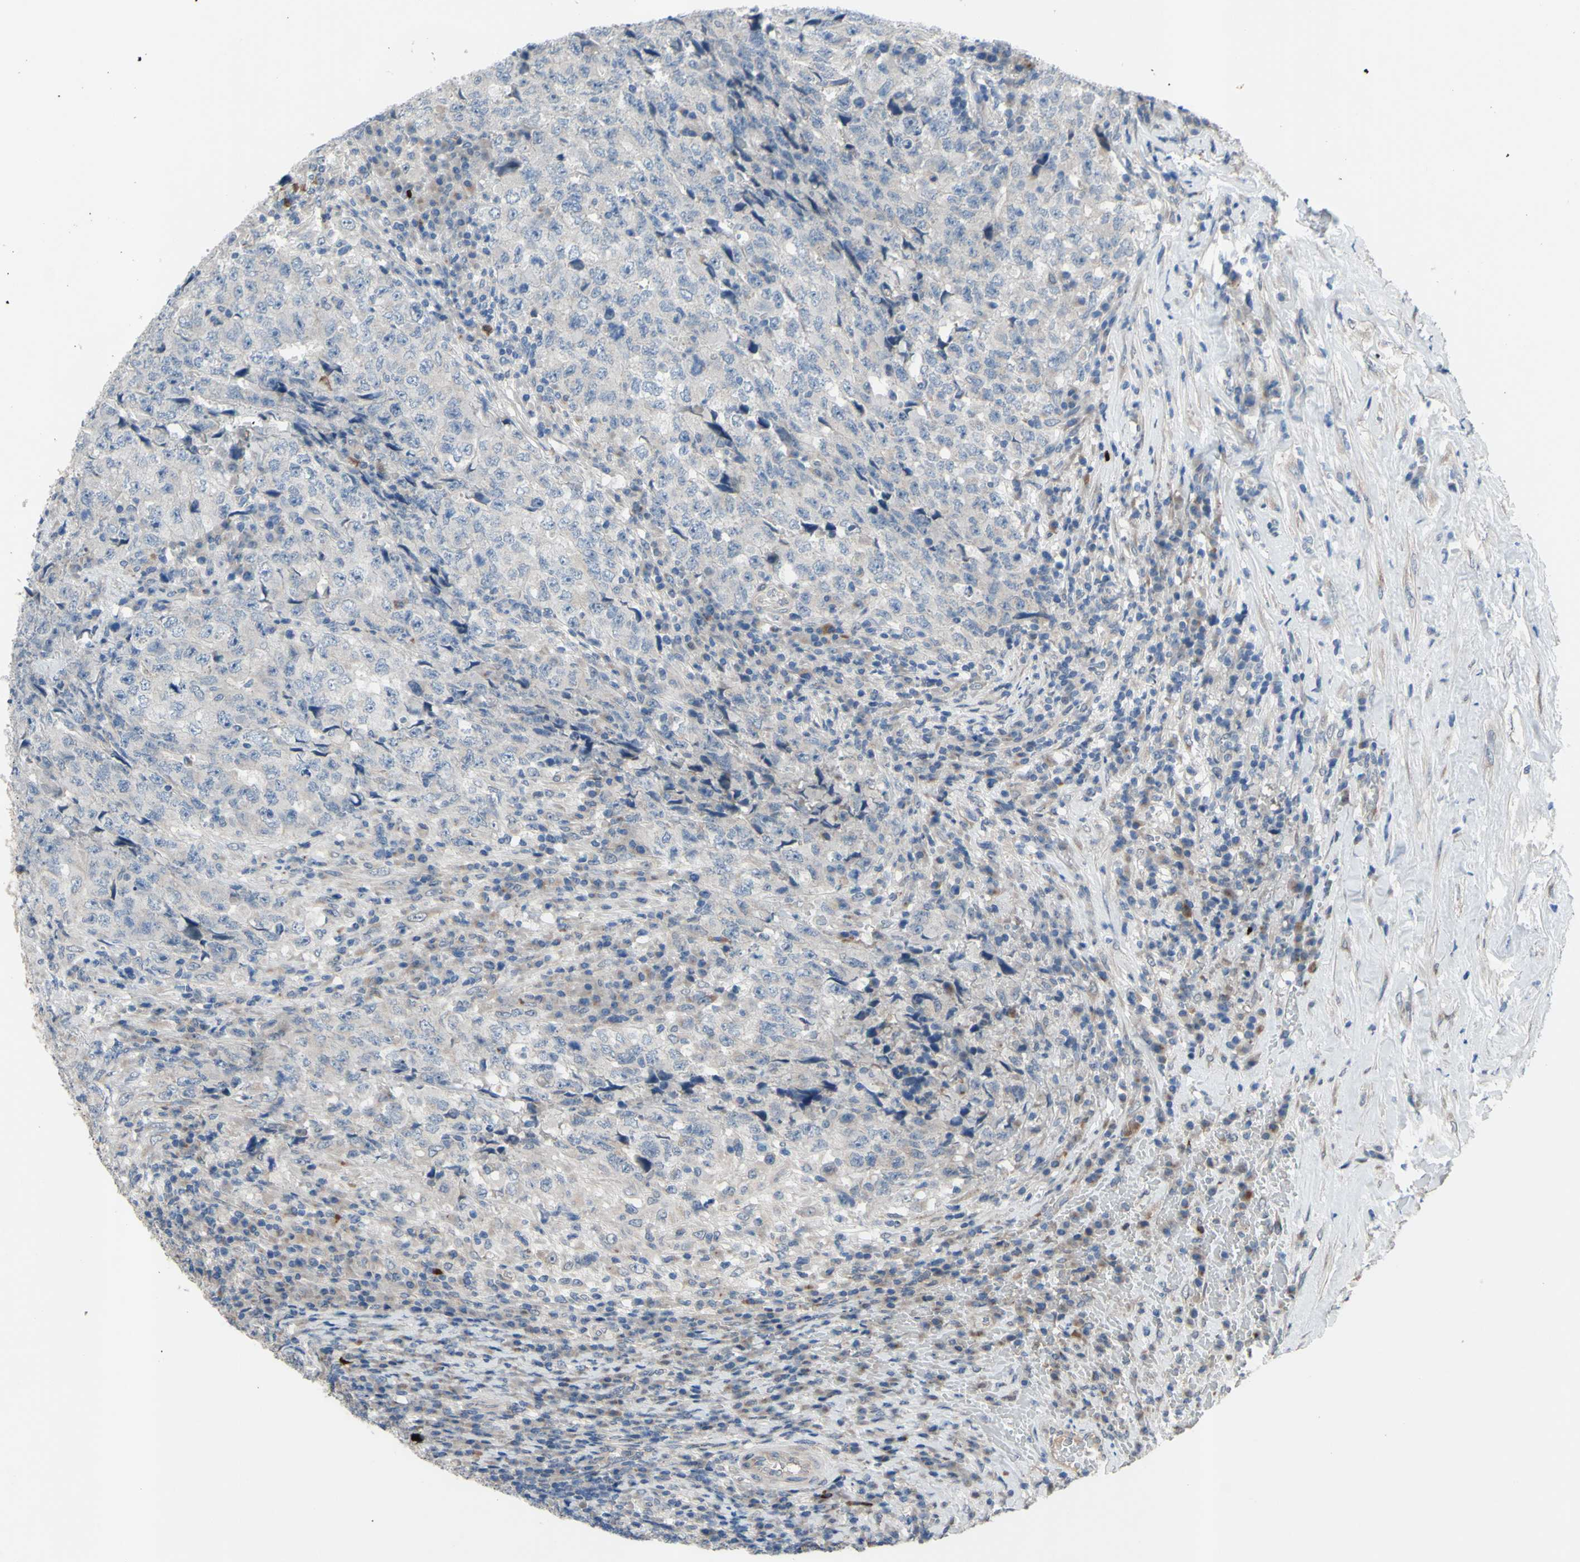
{"staining": {"intensity": "negative", "quantity": "none", "location": "none"}, "tissue": "testis cancer", "cell_type": "Tumor cells", "image_type": "cancer", "snomed": [{"axis": "morphology", "description": "Necrosis, NOS"}, {"axis": "morphology", "description": "Carcinoma, Embryonal, NOS"}, {"axis": "topography", "description": "Testis"}], "caption": "This image is of testis cancer (embryonal carcinoma) stained with immunohistochemistry to label a protein in brown with the nuclei are counter-stained blue. There is no staining in tumor cells. (DAB (3,3'-diaminobenzidine) immunohistochemistry visualized using brightfield microscopy, high magnification).", "gene": "GRAMD2B", "patient": {"sex": "male", "age": 19}}